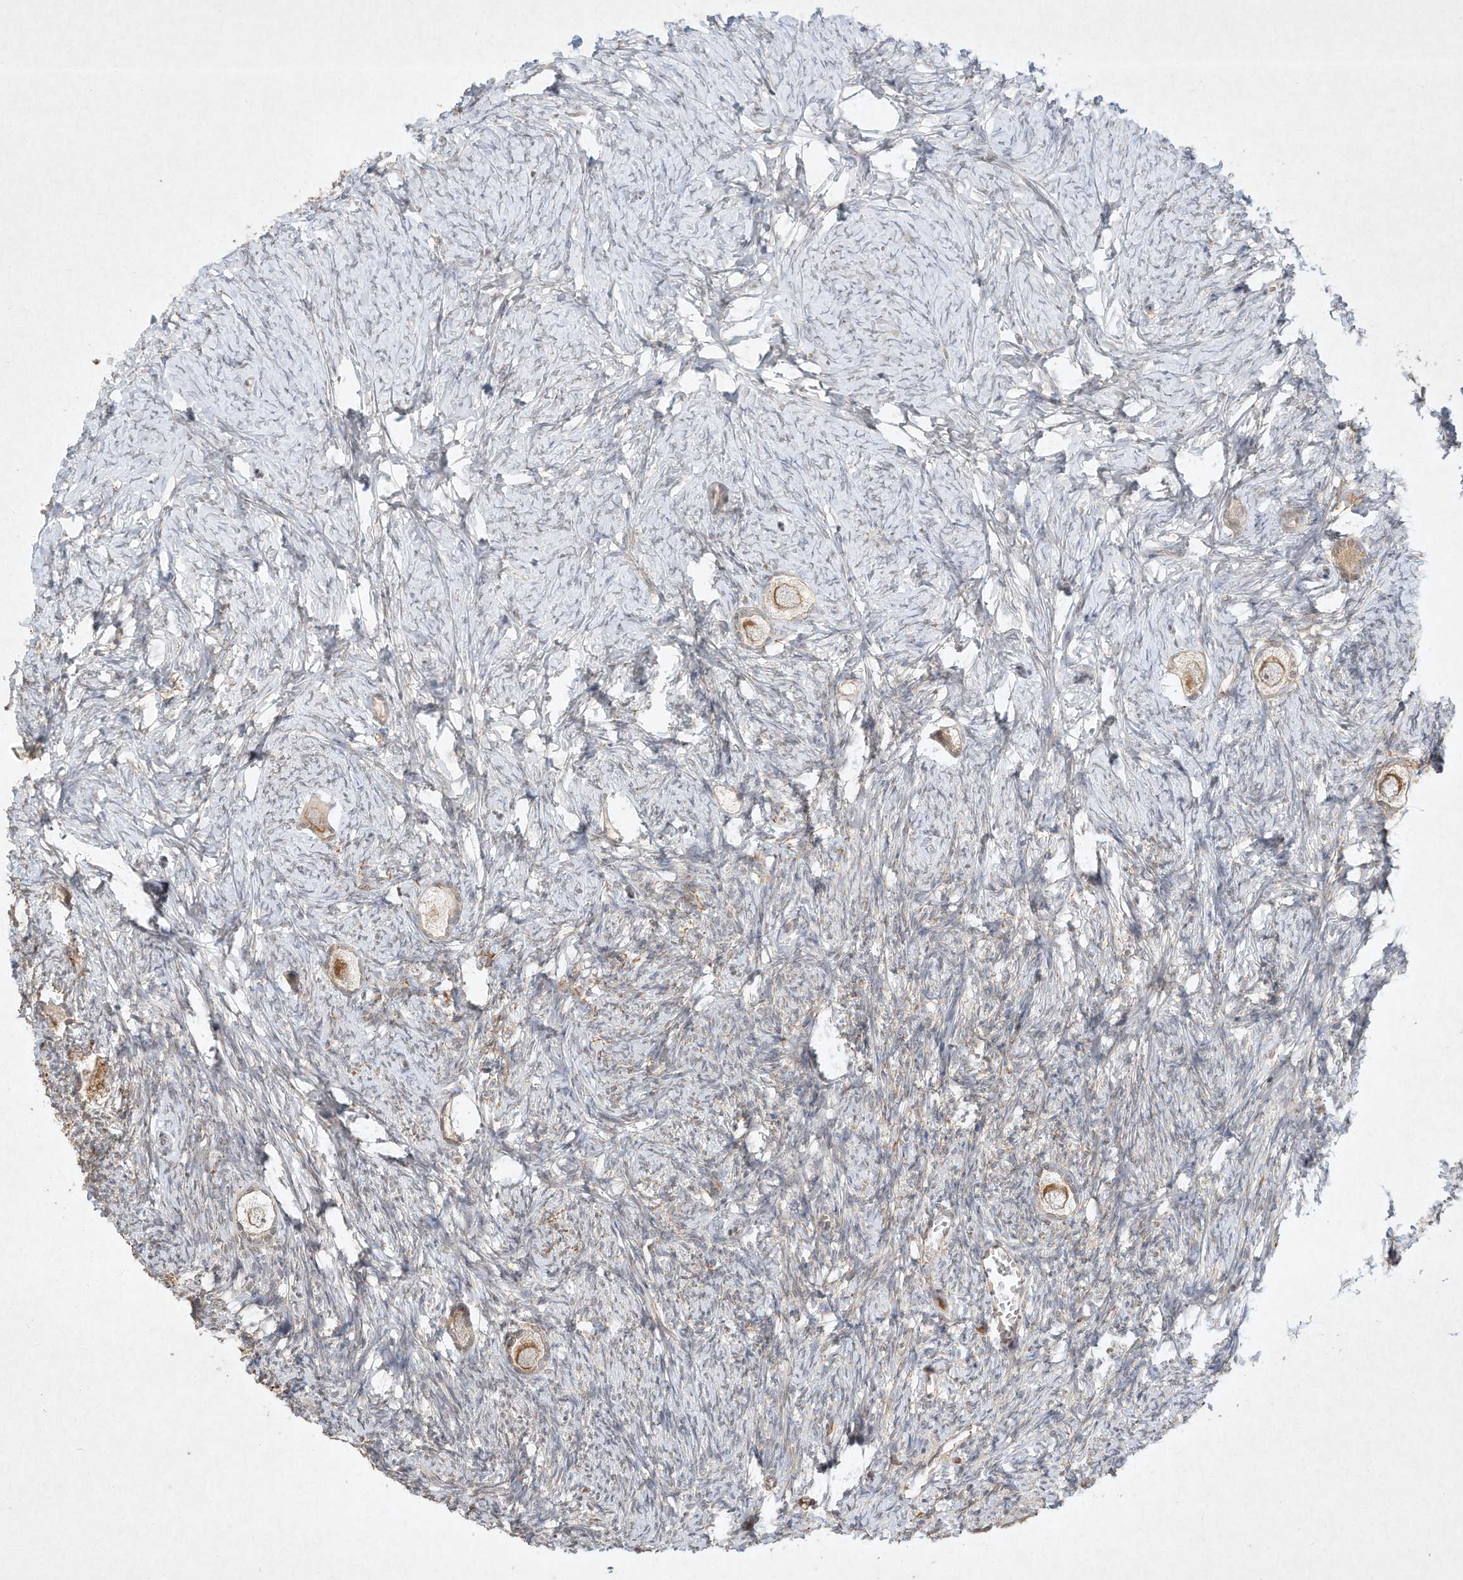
{"staining": {"intensity": "moderate", "quantity": ">75%", "location": "cytoplasmic/membranous"}, "tissue": "ovary", "cell_type": "Follicle cells", "image_type": "normal", "snomed": [{"axis": "morphology", "description": "Normal tissue, NOS"}, {"axis": "topography", "description": "Ovary"}], "caption": "Immunohistochemistry (IHC) image of unremarkable human ovary stained for a protein (brown), which exhibits medium levels of moderate cytoplasmic/membranous positivity in approximately >75% of follicle cells.", "gene": "BTRC", "patient": {"sex": "female", "age": 27}}